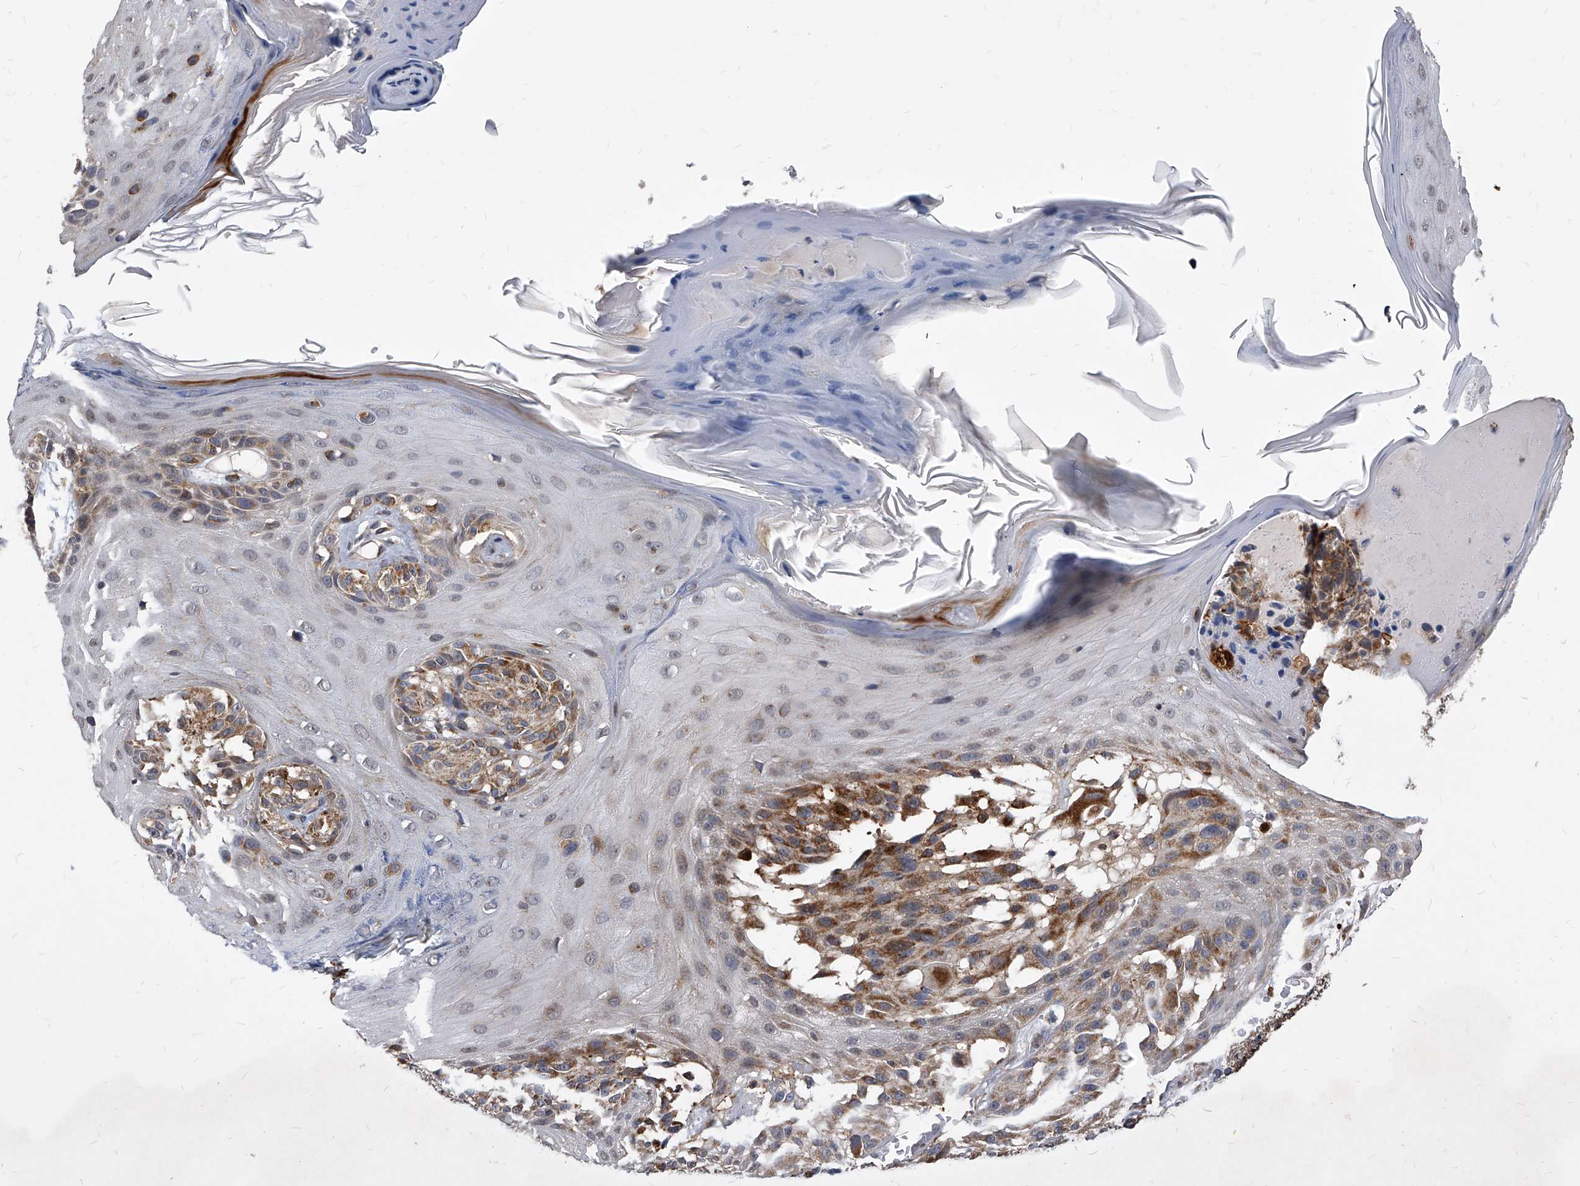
{"staining": {"intensity": "moderate", "quantity": "25%-75%", "location": "cytoplasmic/membranous"}, "tissue": "melanoma", "cell_type": "Tumor cells", "image_type": "cancer", "snomed": [{"axis": "morphology", "description": "Malignant melanoma, NOS"}, {"axis": "topography", "description": "Skin"}], "caption": "Immunohistochemical staining of human malignant melanoma exhibits medium levels of moderate cytoplasmic/membranous expression in approximately 25%-75% of tumor cells.", "gene": "SOBP", "patient": {"sex": "male", "age": 83}}